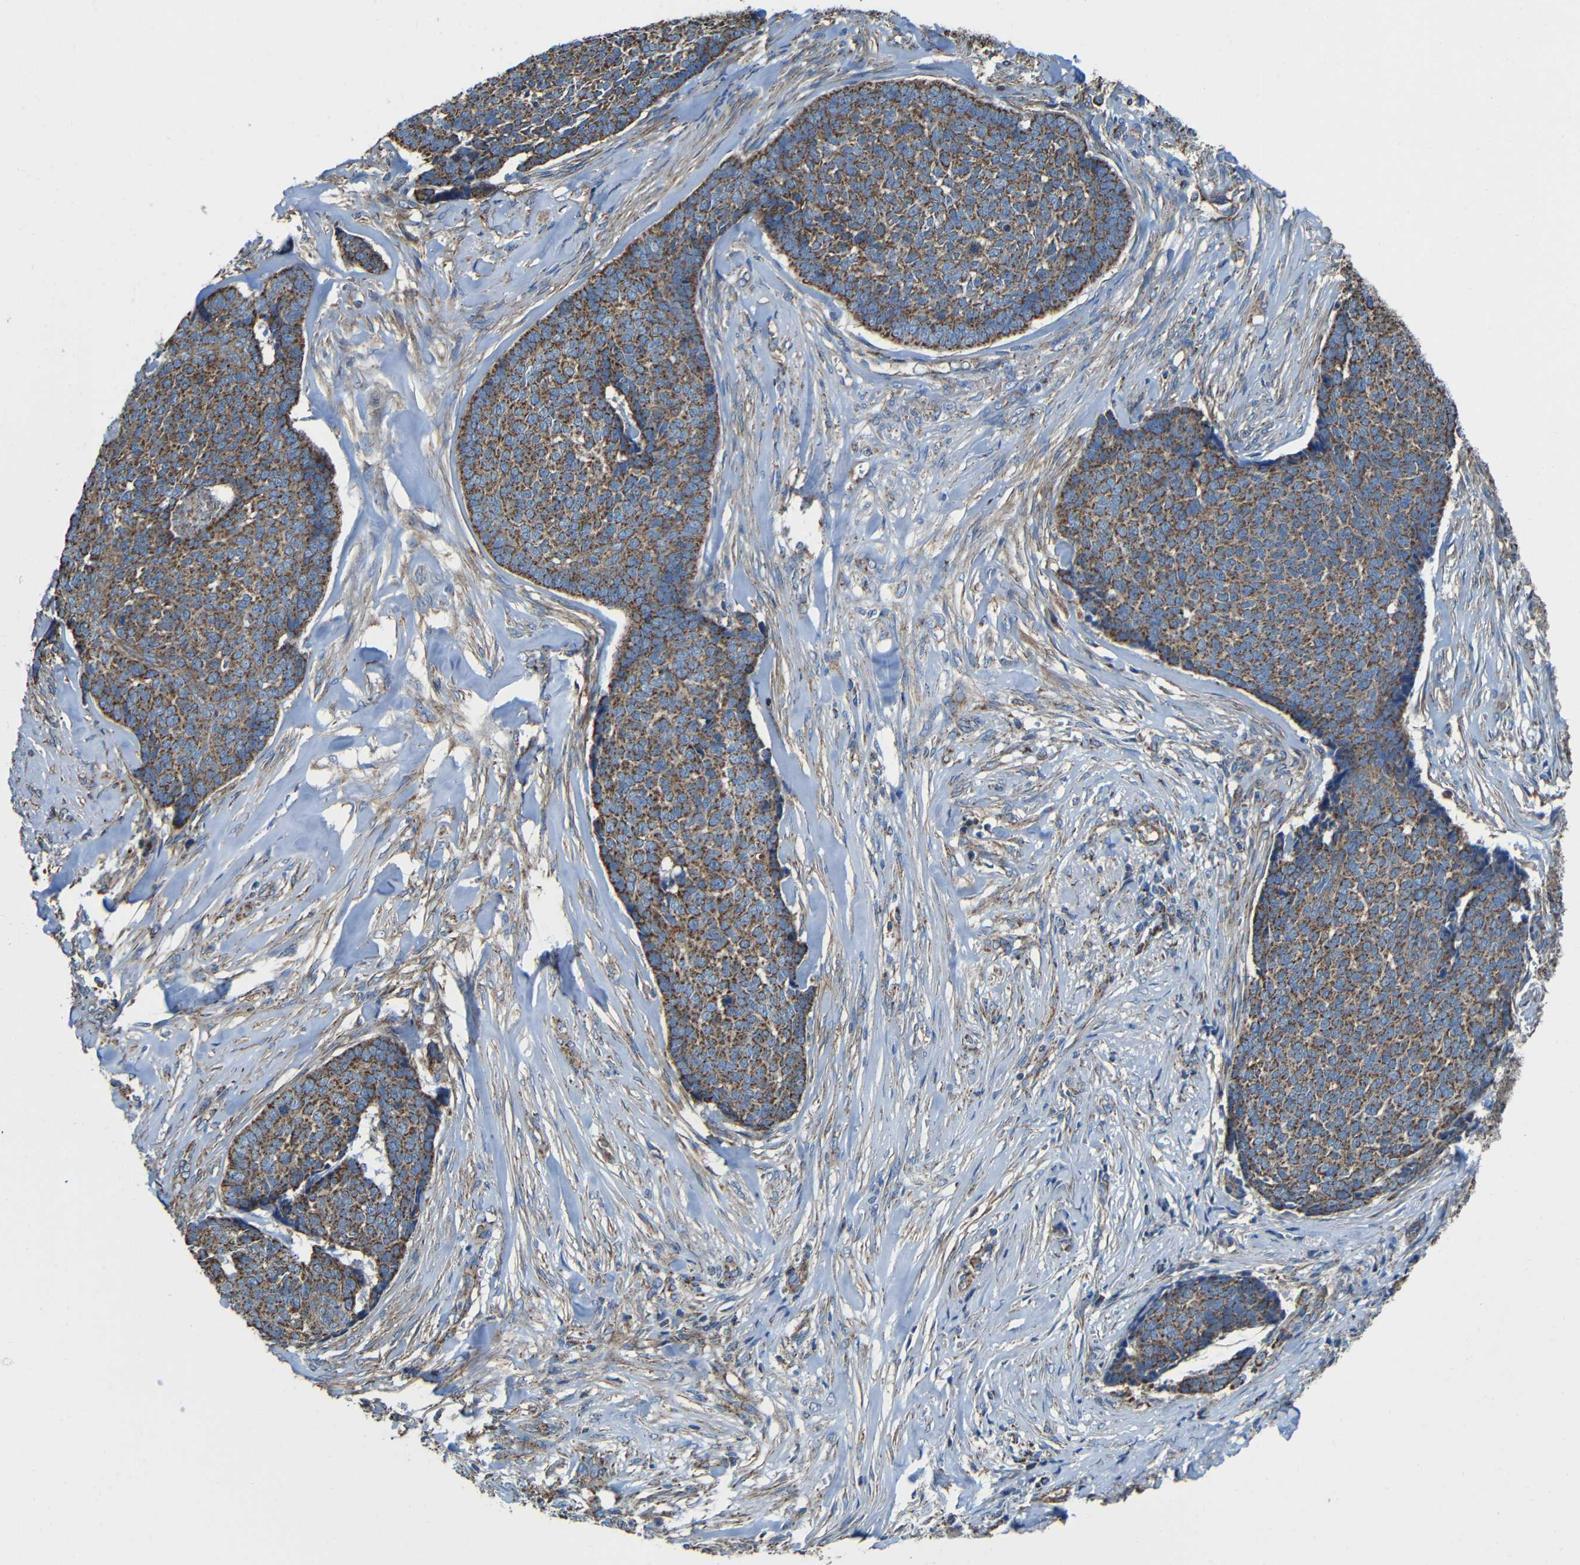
{"staining": {"intensity": "strong", "quantity": ">75%", "location": "cytoplasmic/membranous"}, "tissue": "skin cancer", "cell_type": "Tumor cells", "image_type": "cancer", "snomed": [{"axis": "morphology", "description": "Basal cell carcinoma"}, {"axis": "topography", "description": "Skin"}], "caption": "A photomicrograph showing strong cytoplasmic/membranous positivity in about >75% of tumor cells in basal cell carcinoma (skin), as visualized by brown immunohistochemical staining.", "gene": "INTS6L", "patient": {"sex": "male", "age": 84}}